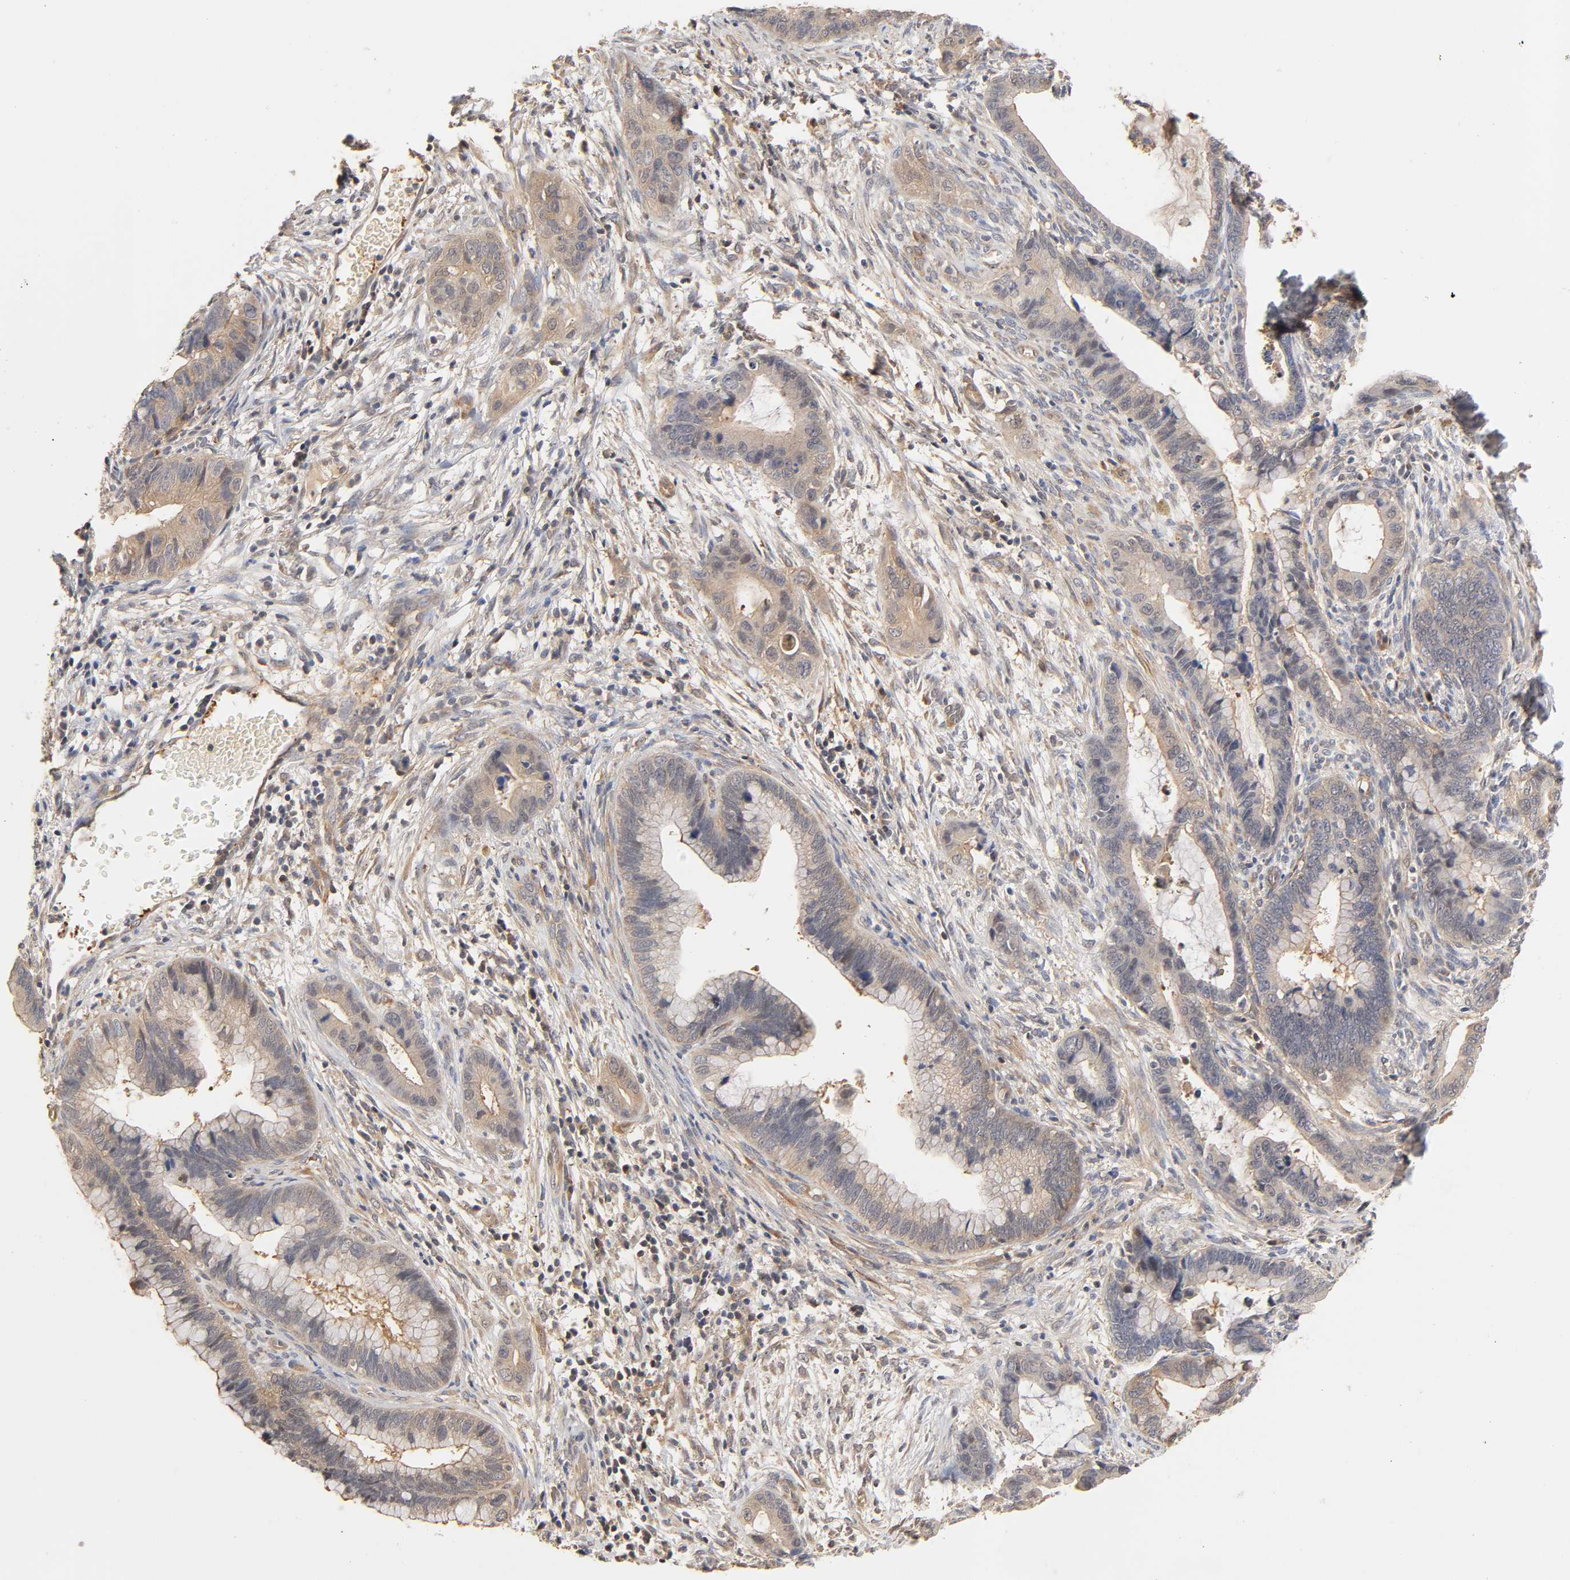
{"staining": {"intensity": "weak", "quantity": ">75%", "location": "cytoplasmic/membranous"}, "tissue": "cervical cancer", "cell_type": "Tumor cells", "image_type": "cancer", "snomed": [{"axis": "morphology", "description": "Adenocarcinoma, NOS"}, {"axis": "topography", "description": "Cervix"}], "caption": "DAB immunohistochemical staining of adenocarcinoma (cervical) shows weak cytoplasmic/membranous protein positivity in about >75% of tumor cells. (Stains: DAB (3,3'-diaminobenzidine) in brown, nuclei in blue, Microscopy: brightfield microscopy at high magnification).", "gene": "PDE5A", "patient": {"sex": "female", "age": 44}}